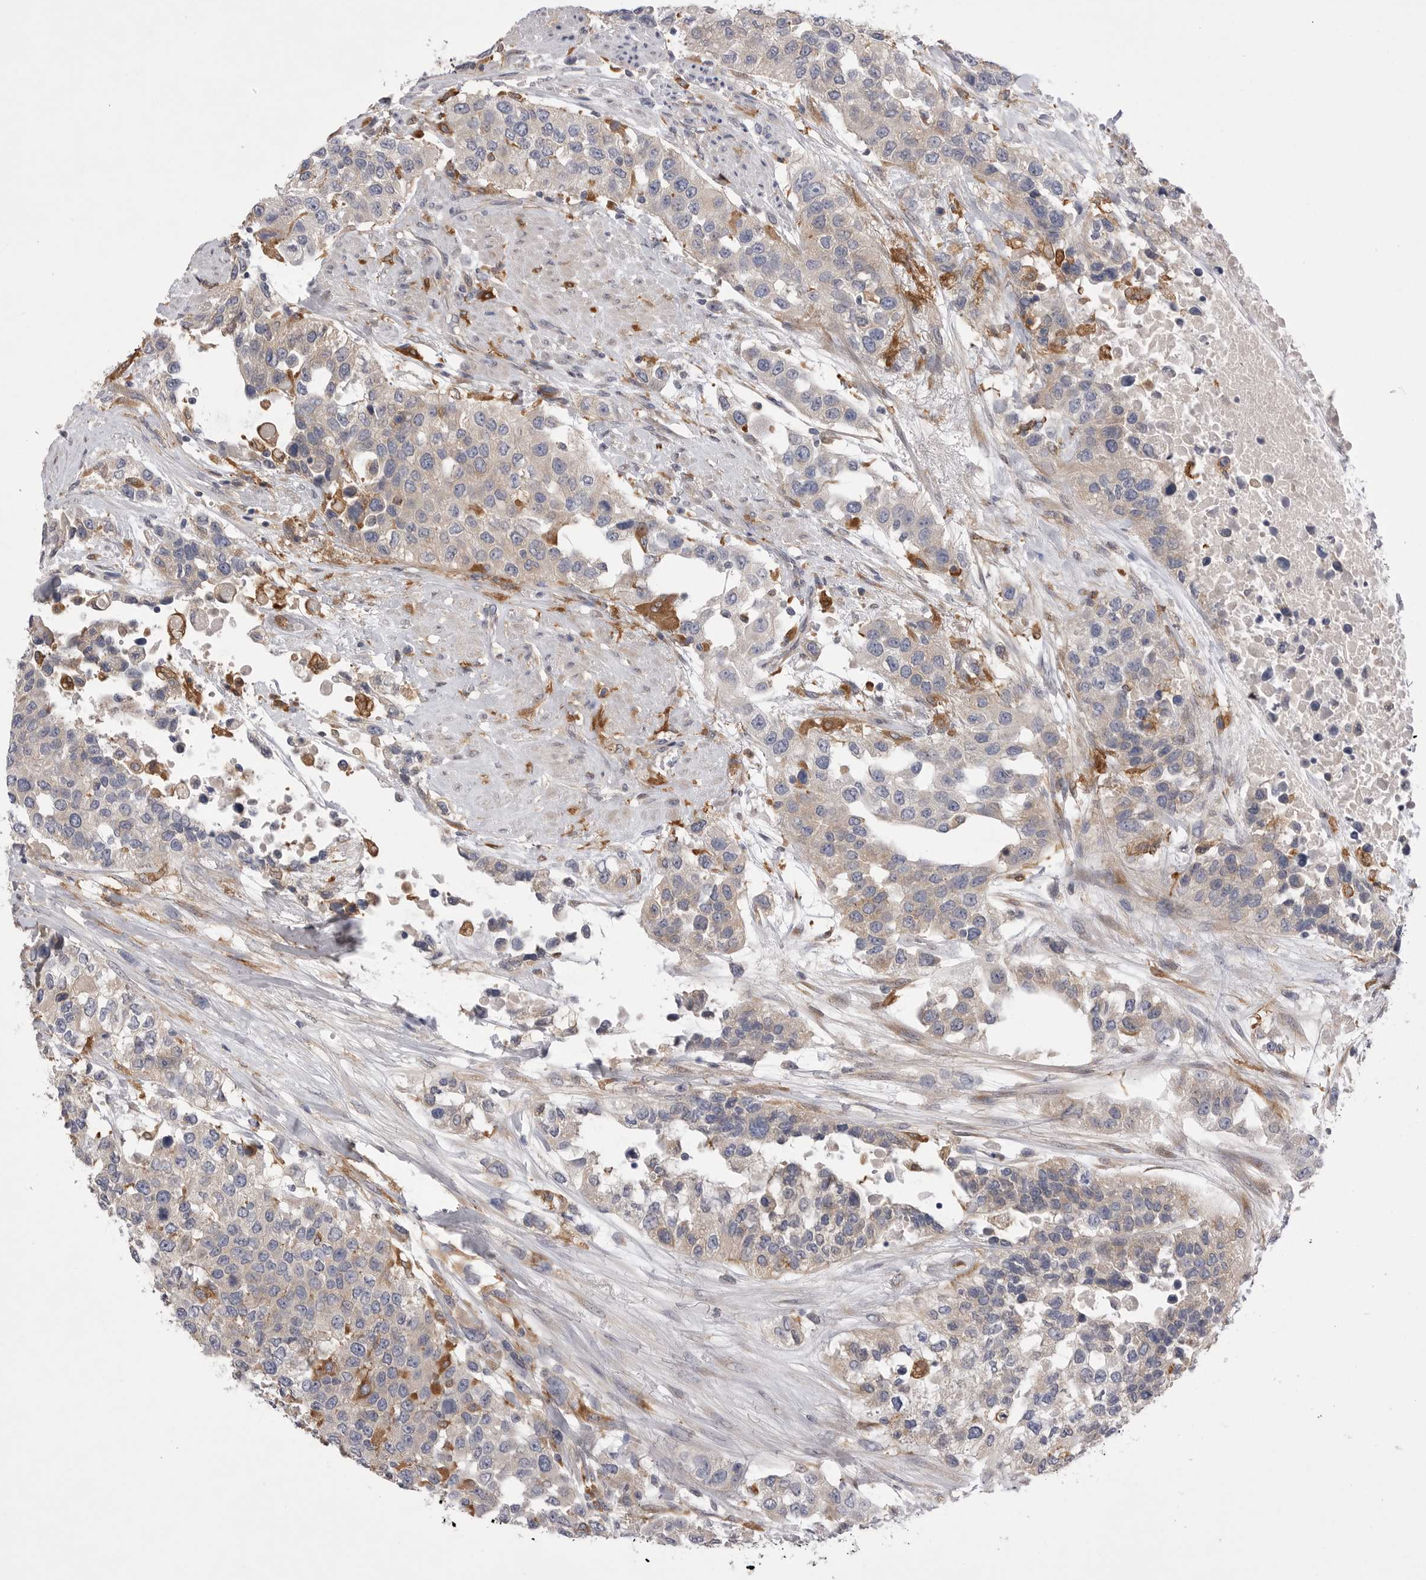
{"staining": {"intensity": "negative", "quantity": "none", "location": "none"}, "tissue": "urothelial cancer", "cell_type": "Tumor cells", "image_type": "cancer", "snomed": [{"axis": "morphology", "description": "Urothelial carcinoma, High grade"}, {"axis": "topography", "description": "Urinary bladder"}], "caption": "DAB immunohistochemical staining of urothelial carcinoma (high-grade) demonstrates no significant staining in tumor cells.", "gene": "VAC14", "patient": {"sex": "female", "age": 80}}